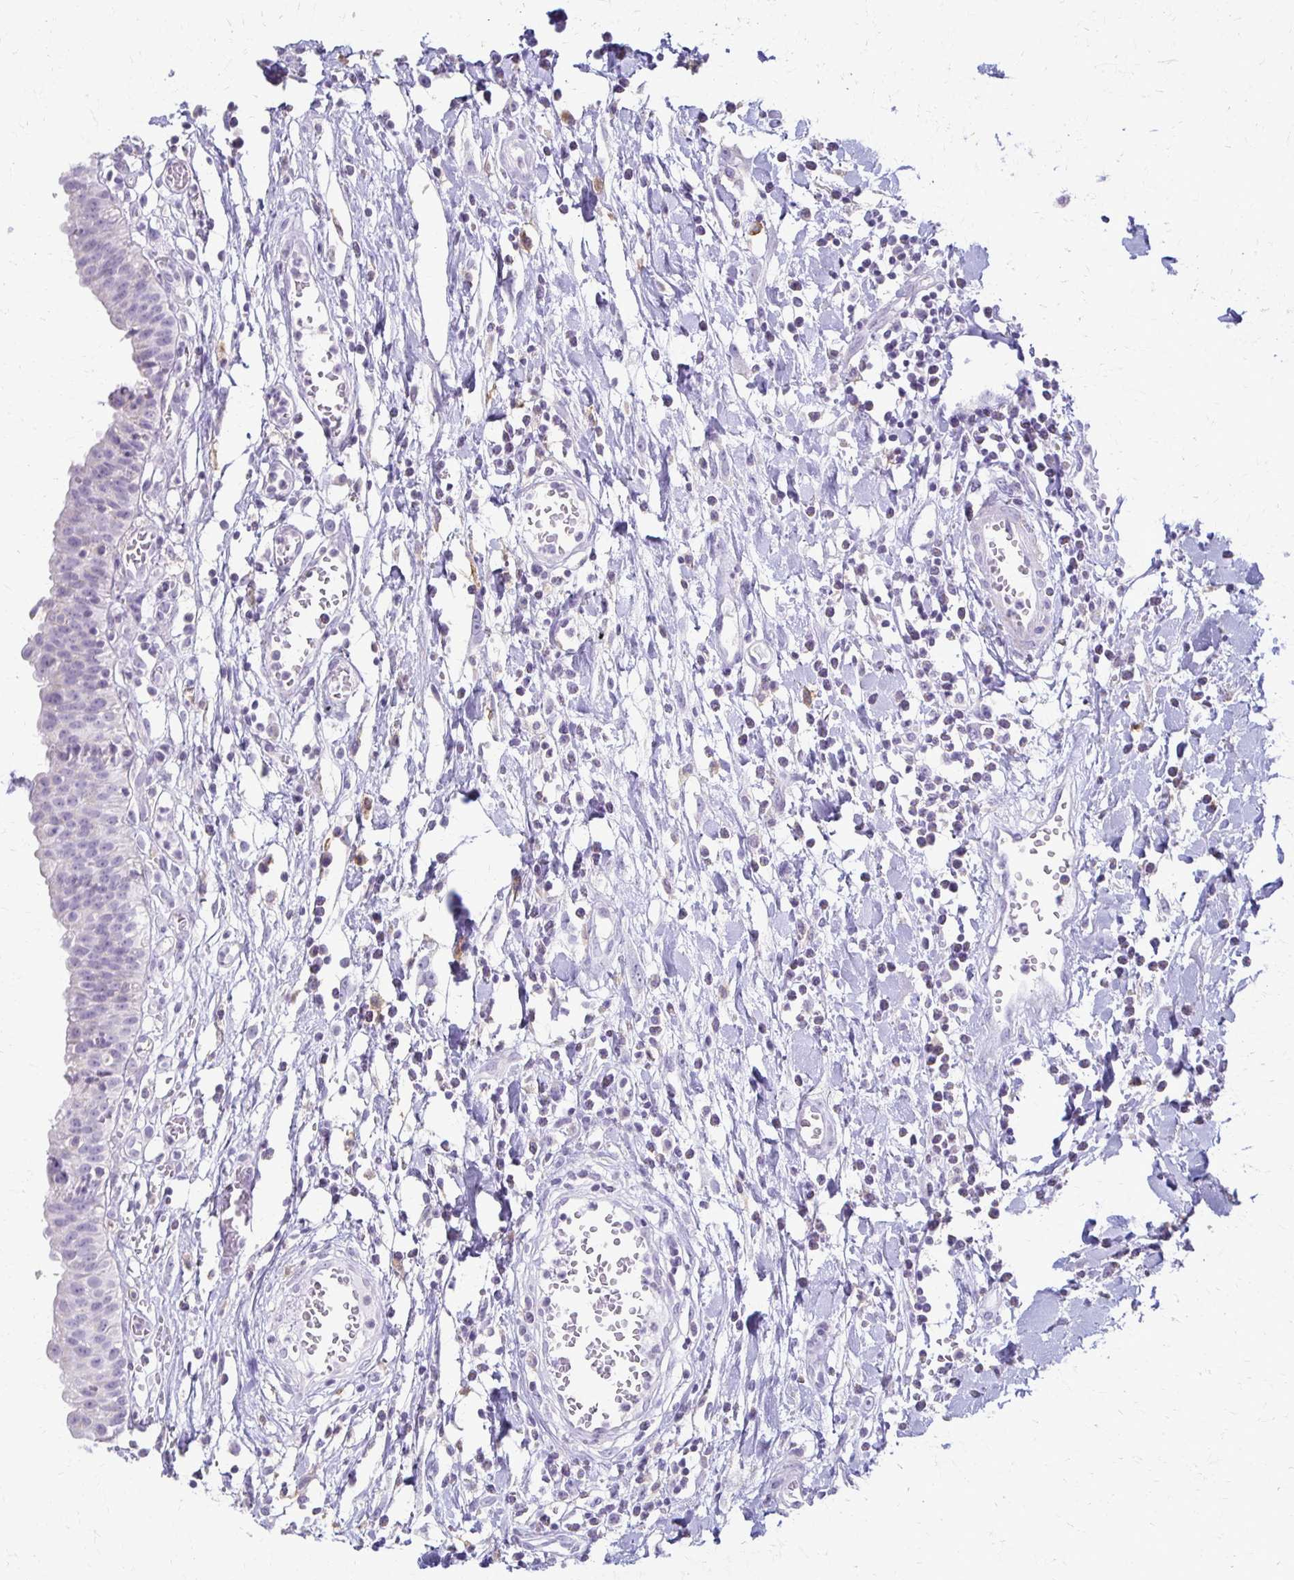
{"staining": {"intensity": "negative", "quantity": "none", "location": "none"}, "tissue": "urinary bladder", "cell_type": "Urothelial cells", "image_type": "normal", "snomed": [{"axis": "morphology", "description": "Normal tissue, NOS"}, {"axis": "topography", "description": "Urinary bladder"}], "caption": "Immunohistochemical staining of benign urinary bladder demonstrates no significant staining in urothelial cells.", "gene": "FCGR2A", "patient": {"sex": "male", "age": 64}}